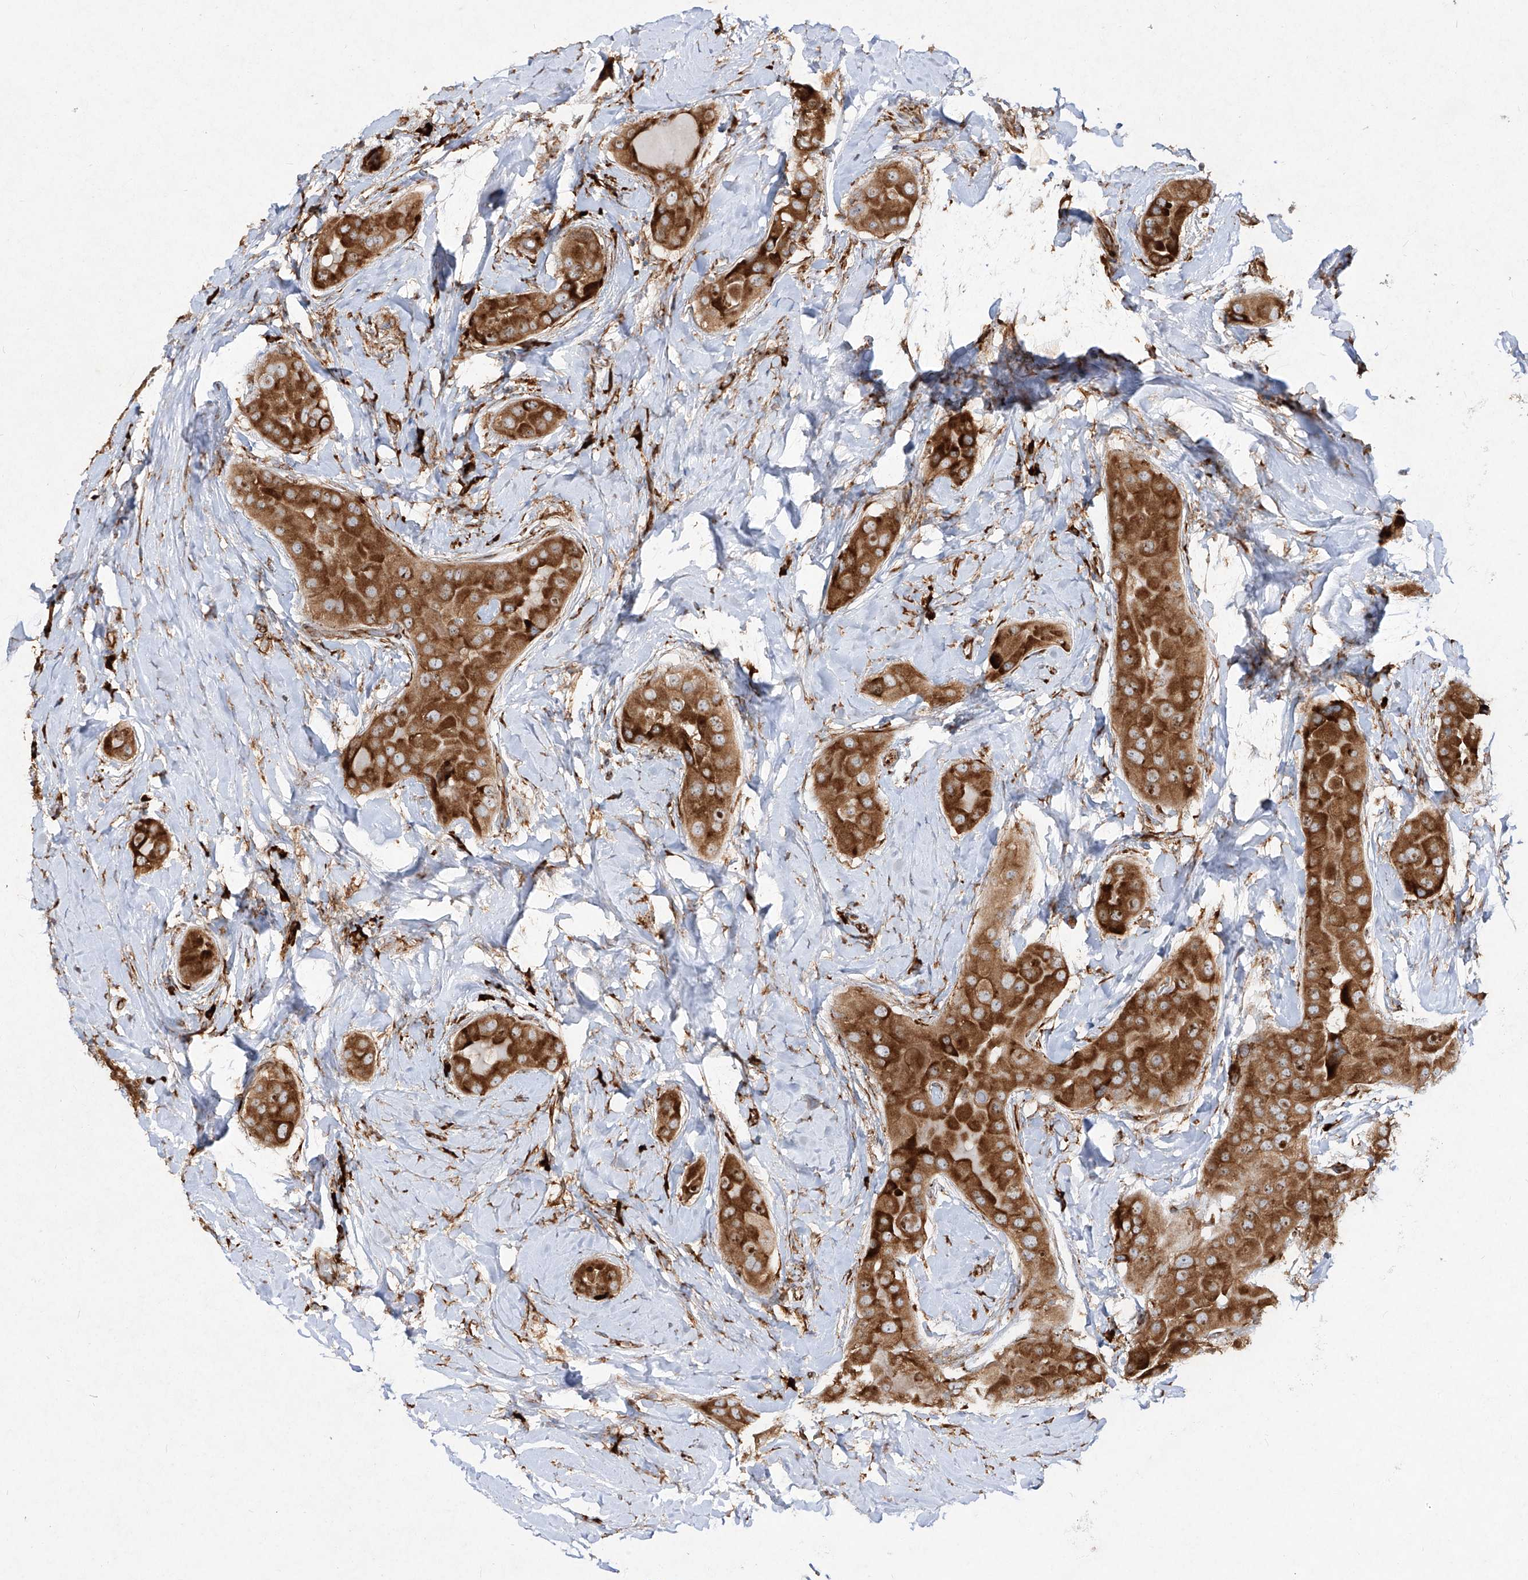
{"staining": {"intensity": "strong", "quantity": ">75%", "location": "cytoplasmic/membranous"}, "tissue": "thyroid cancer", "cell_type": "Tumor cells", "image_type": "cancer", "snomed": [{"axis": "morphology", "description": "Papillary adenocarcinoma, NOS"}, {"axis": "topography", "description": "Thyroid gland"}], "caption": "Brown immunohistochemical staining in papillary adenocarcinoma (thyroid) shows strong cytoplasmic/membranous staining in about >75% of tumor cells.", "gene": "RPS25", "patient": {"sex": "male", "age": 33}}